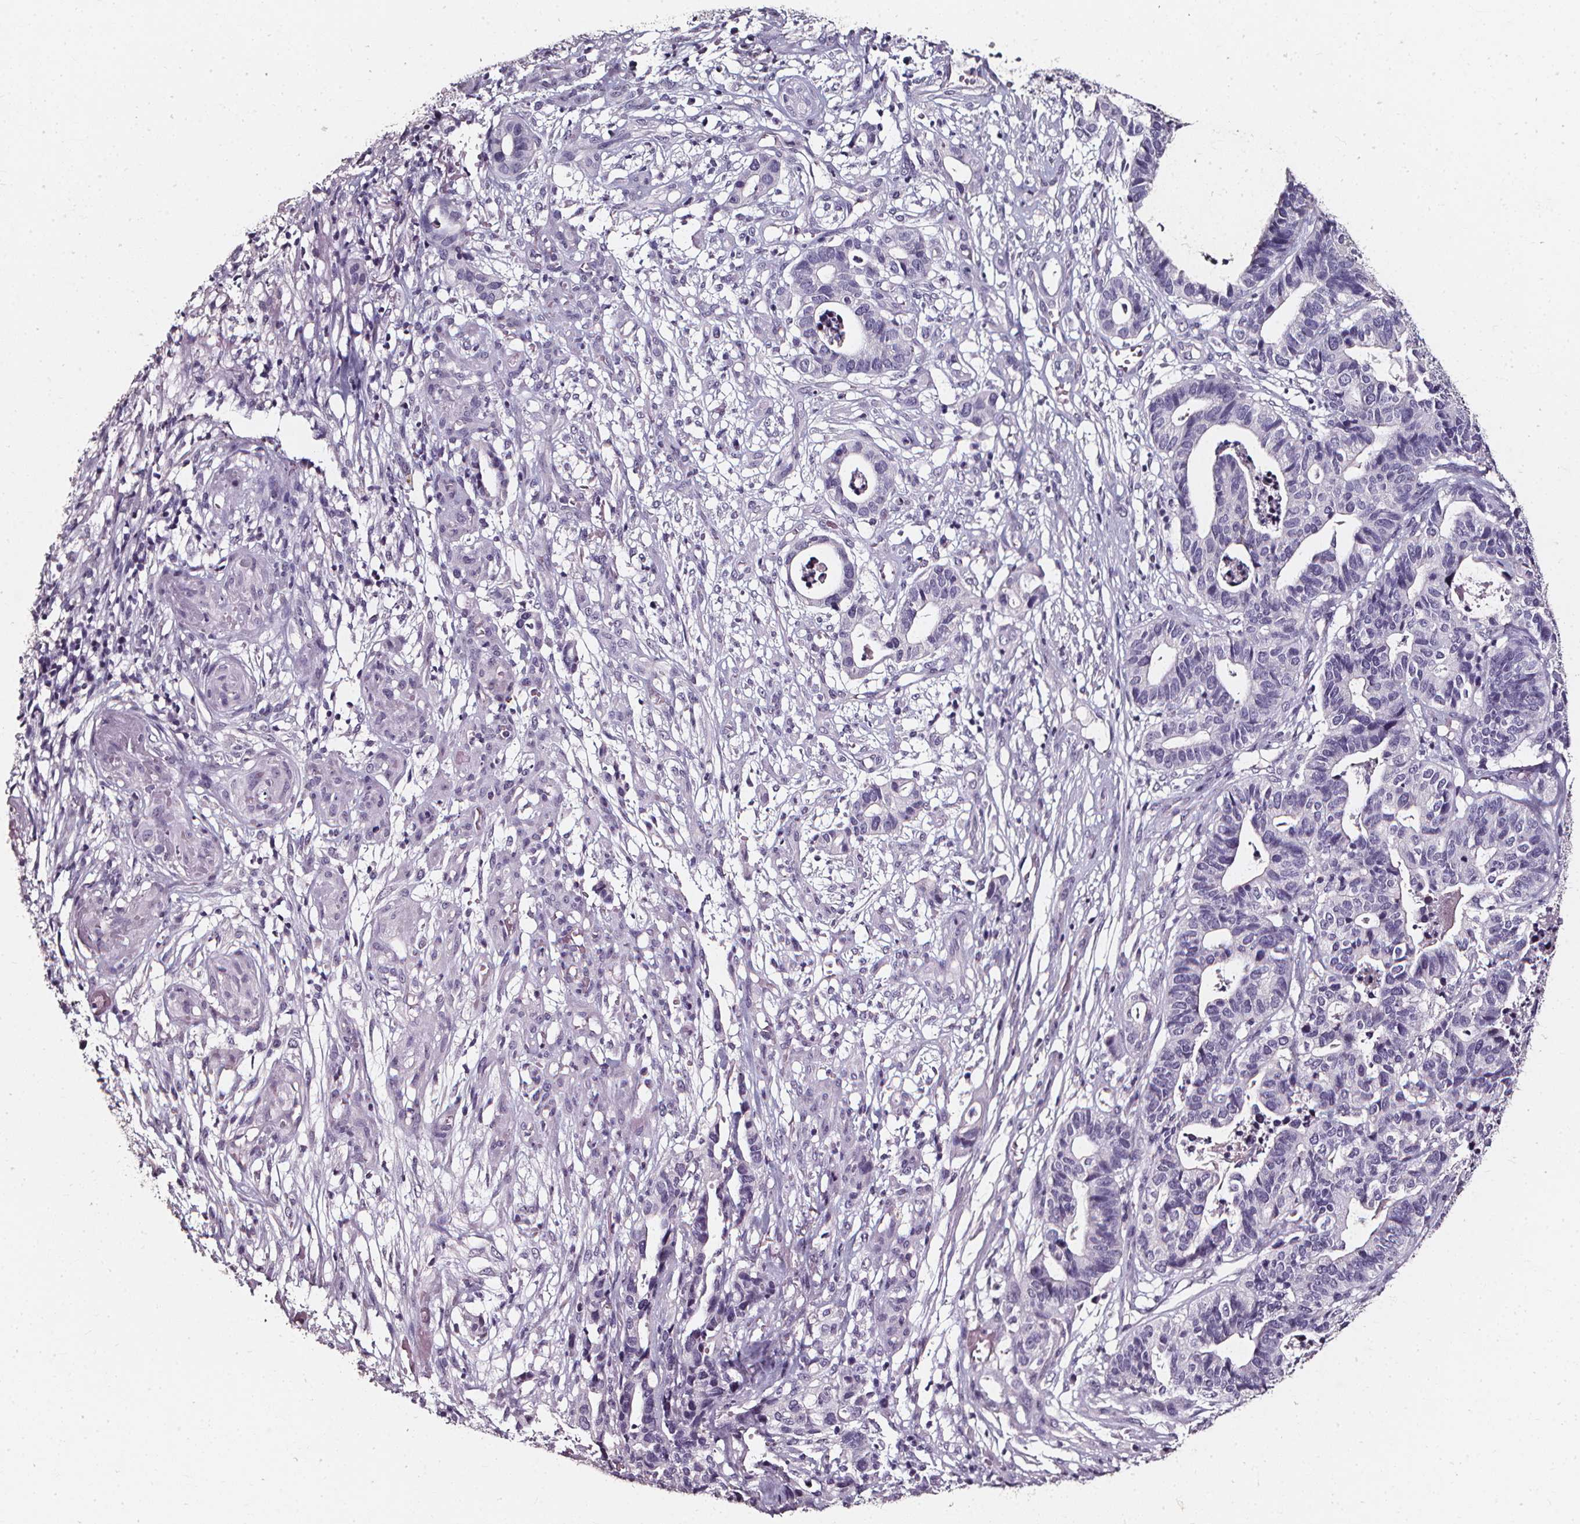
{"staining": {"intensity": "negative", "quantity": "none", "location": "none"}, "tissue": "stomach cancer", "cell_type": "Tumor cells", "image_type": "cancer", "snomed": [{"axis": "morphology", "description": "Adenocarcinoma, NOS"}, {"axis": "topography", "description": "Stomach, upper"}], "caption": "DAB immunohistochemical staining of stomach cancer (adenocarcinoma) reveals no significant staining in tumor cells. (DAB (3,3'-diaminobenzidine) immunohistochemistry (IHC) visualized using brightfield microscopy, high magnification).", "gene": "DEFA5", "patient": {"sex": "female", "age": 67}}